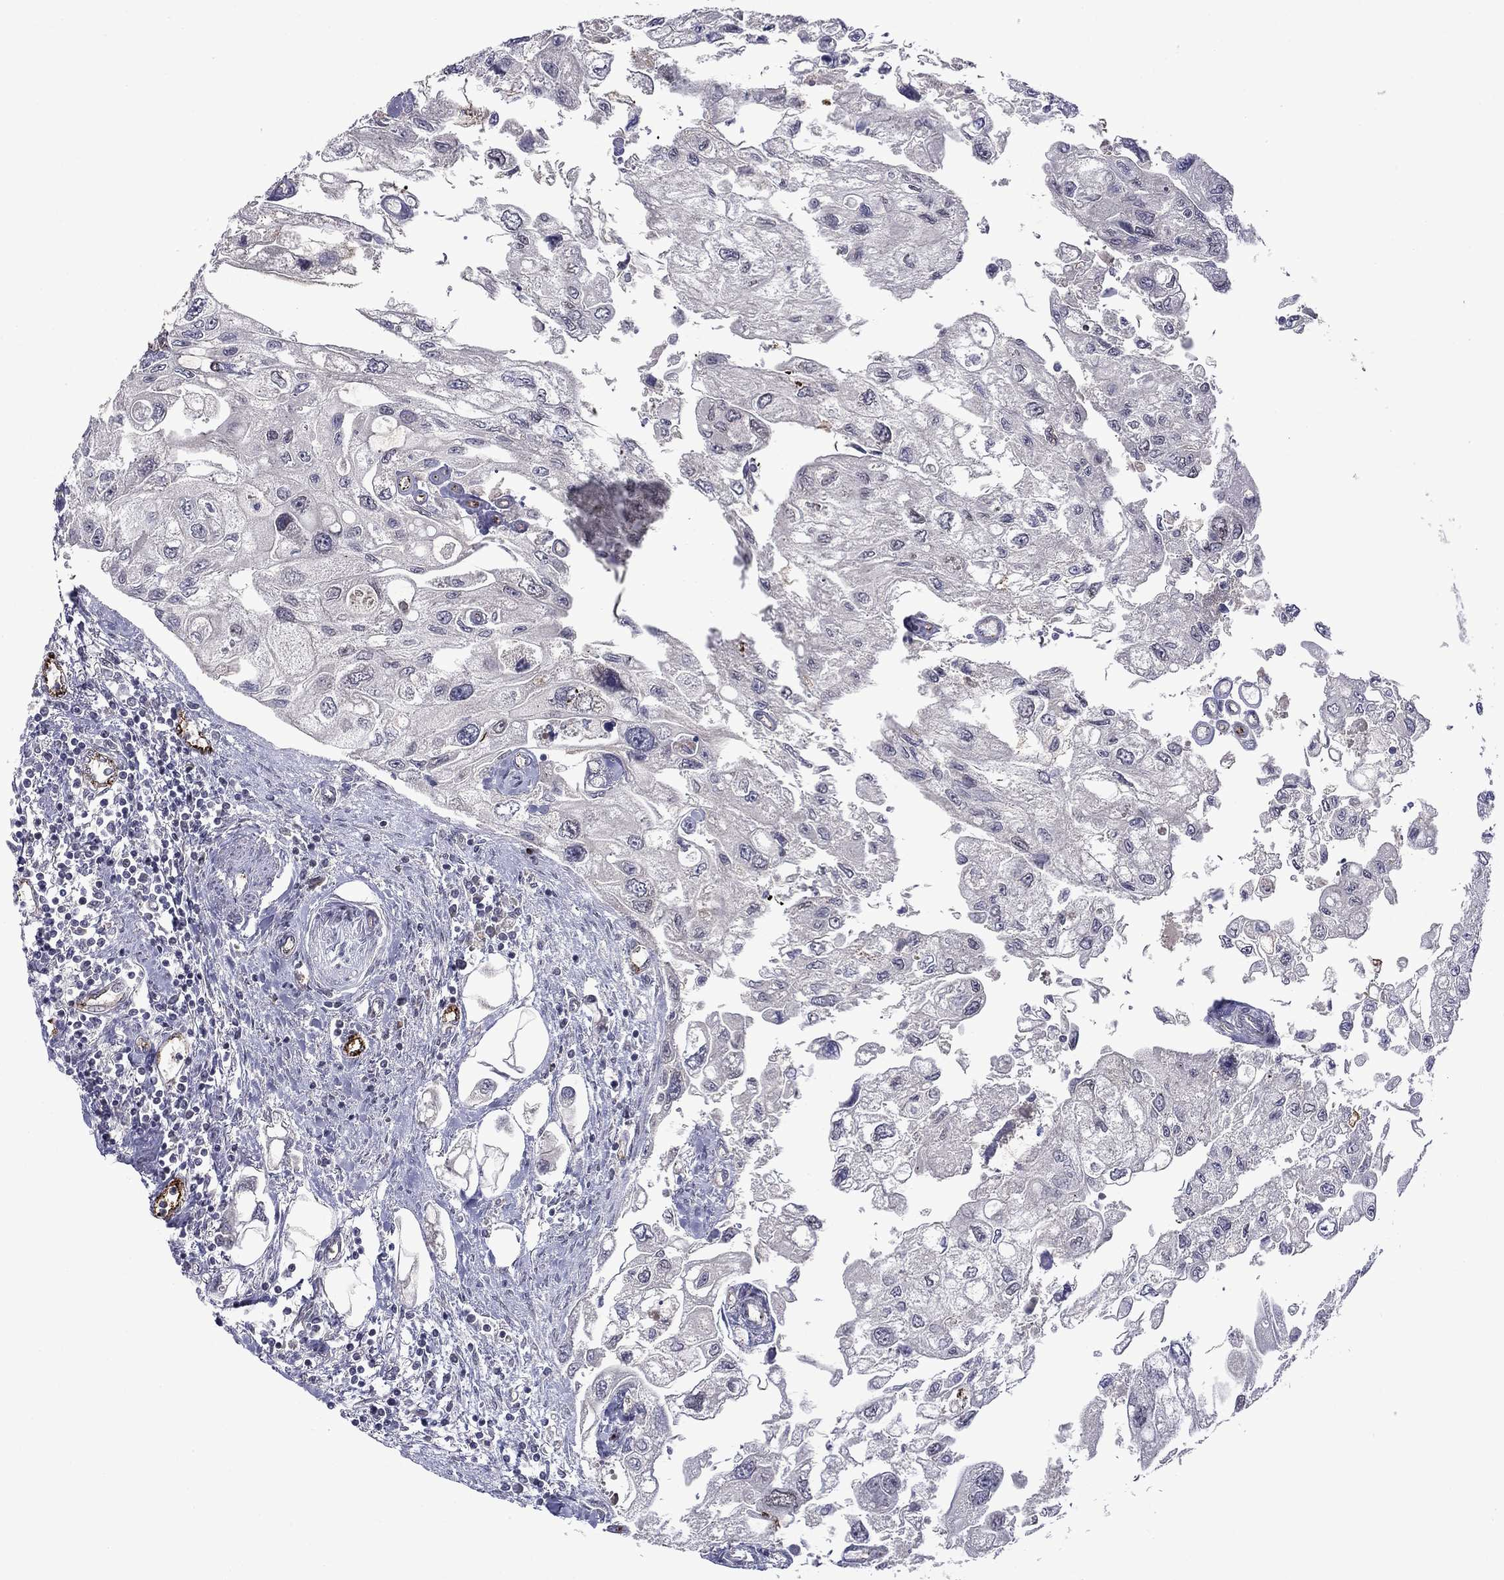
{"staining": {"intensity": "negative", "quantity": "none", "location": "none"}, "tissue": "urothelial cancer", "cell_type": "Tumor cells", "image_type": "cancer", "snomed": [{"axis": "morphology", "description": "Urothelial carcinoma, High grade"}, {"axis": "topography", "description": "Urinary bladder"}], "caption": "Micrograph shows no significant protein staining in tumor cells of urothelial carcinoma (high-grade).", "gene": "SLITRK1", "patient": {"sex": "male", "age": 59}}